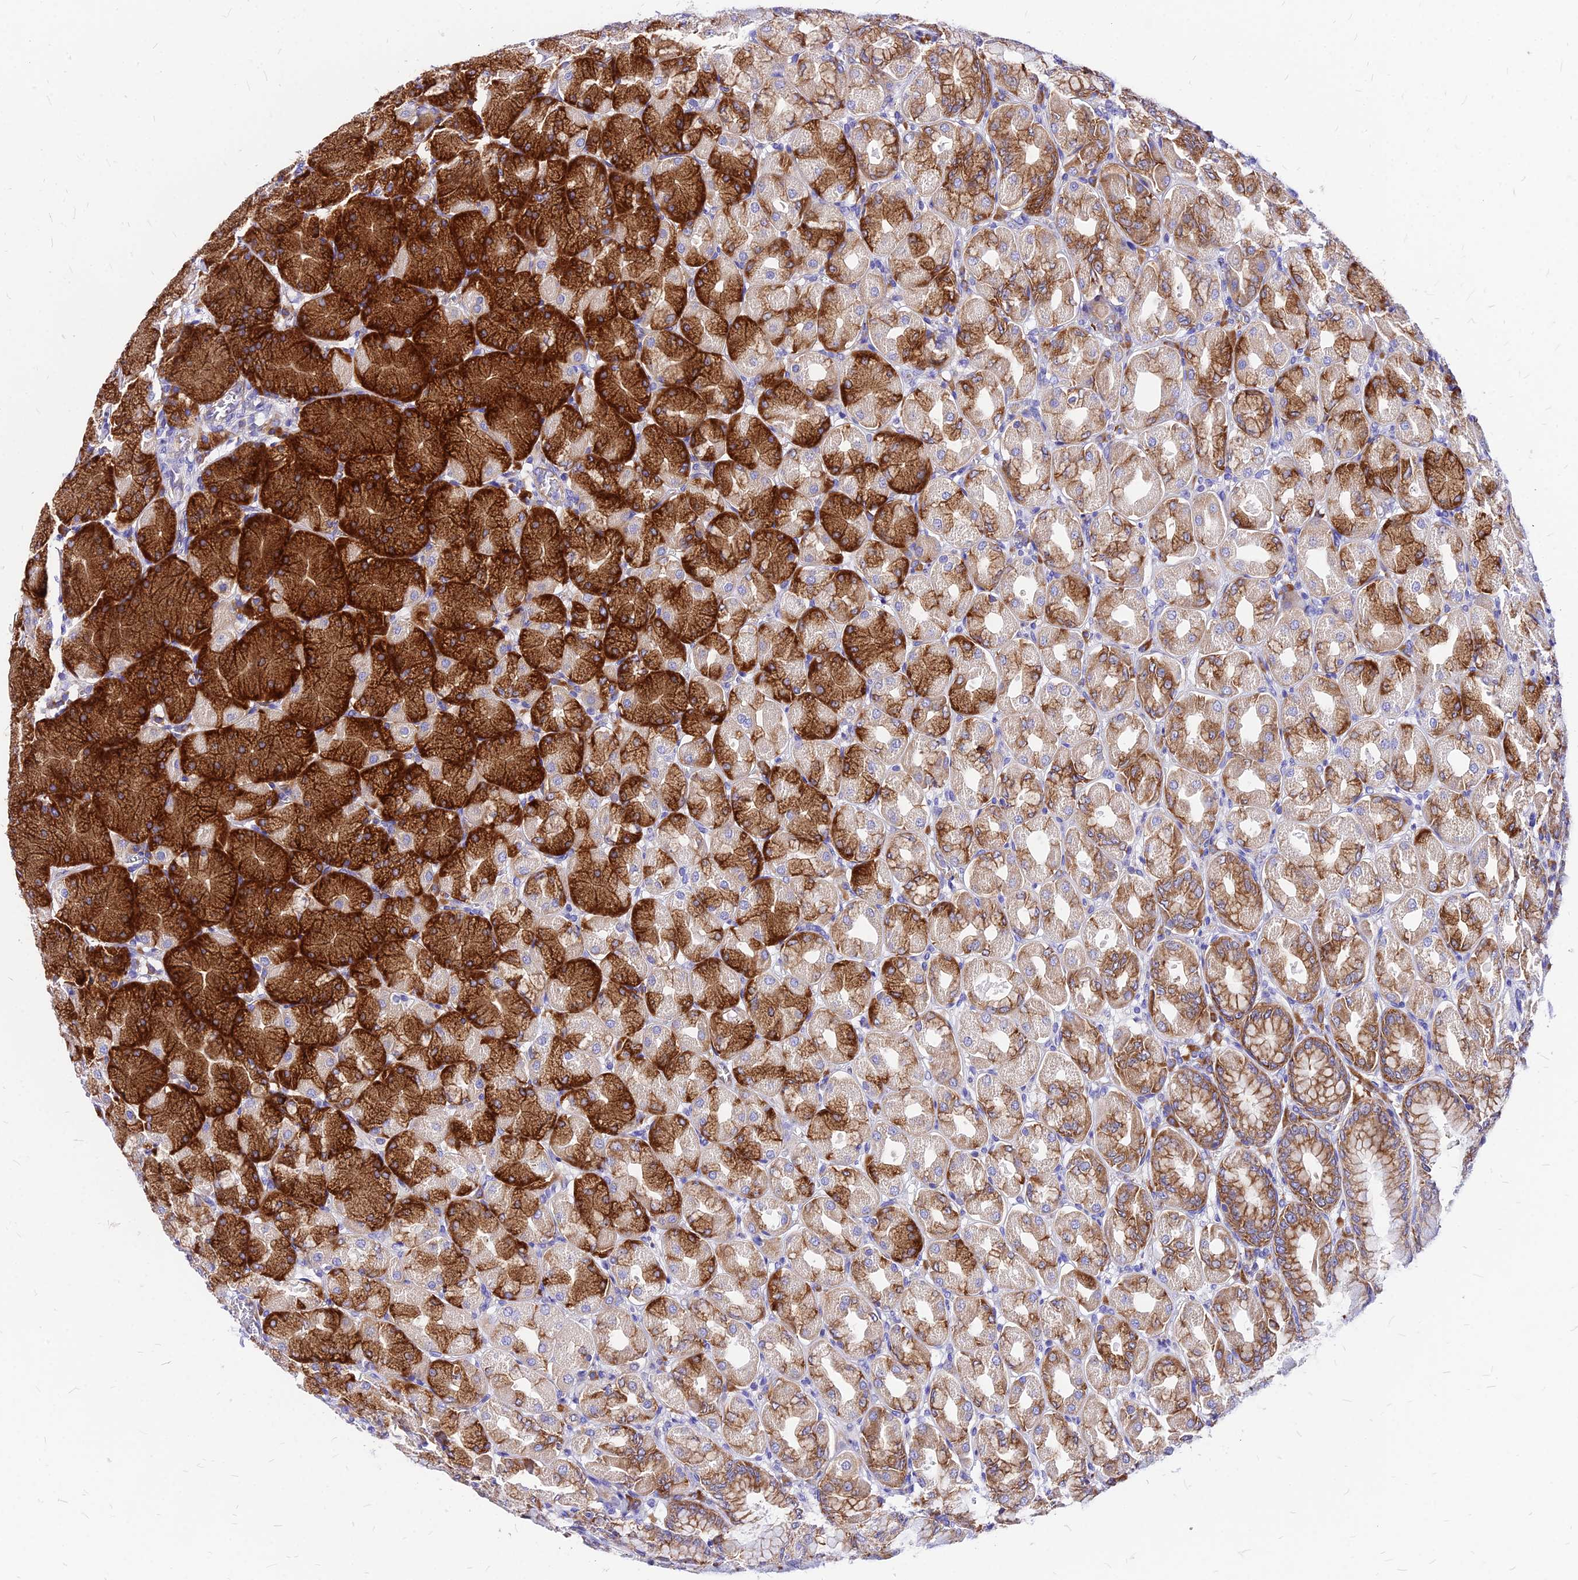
{"staining": {"intensity": "strong", "quantity": ">75%", "location": "cytoplasmic/membranous"}, "tissue": "stomach", "cell_type": "Glandular cells", "image_type": "normal", "snomed": [{"axis": "morphology", "description": "Normal tissue, NOS"}, {"axis": "topography", "description": "Stomach, upper"}], "caption": "Immunohistochemistry (IHC) histopathology image of unremarkable human stomach stained for a protein (brown), which exhibits high levels of strong cytoplasmic/membranous positivity in about >75% of glandular cells.", "gene": "RPL19", "patient": {"sex": "female", "age": 56}}